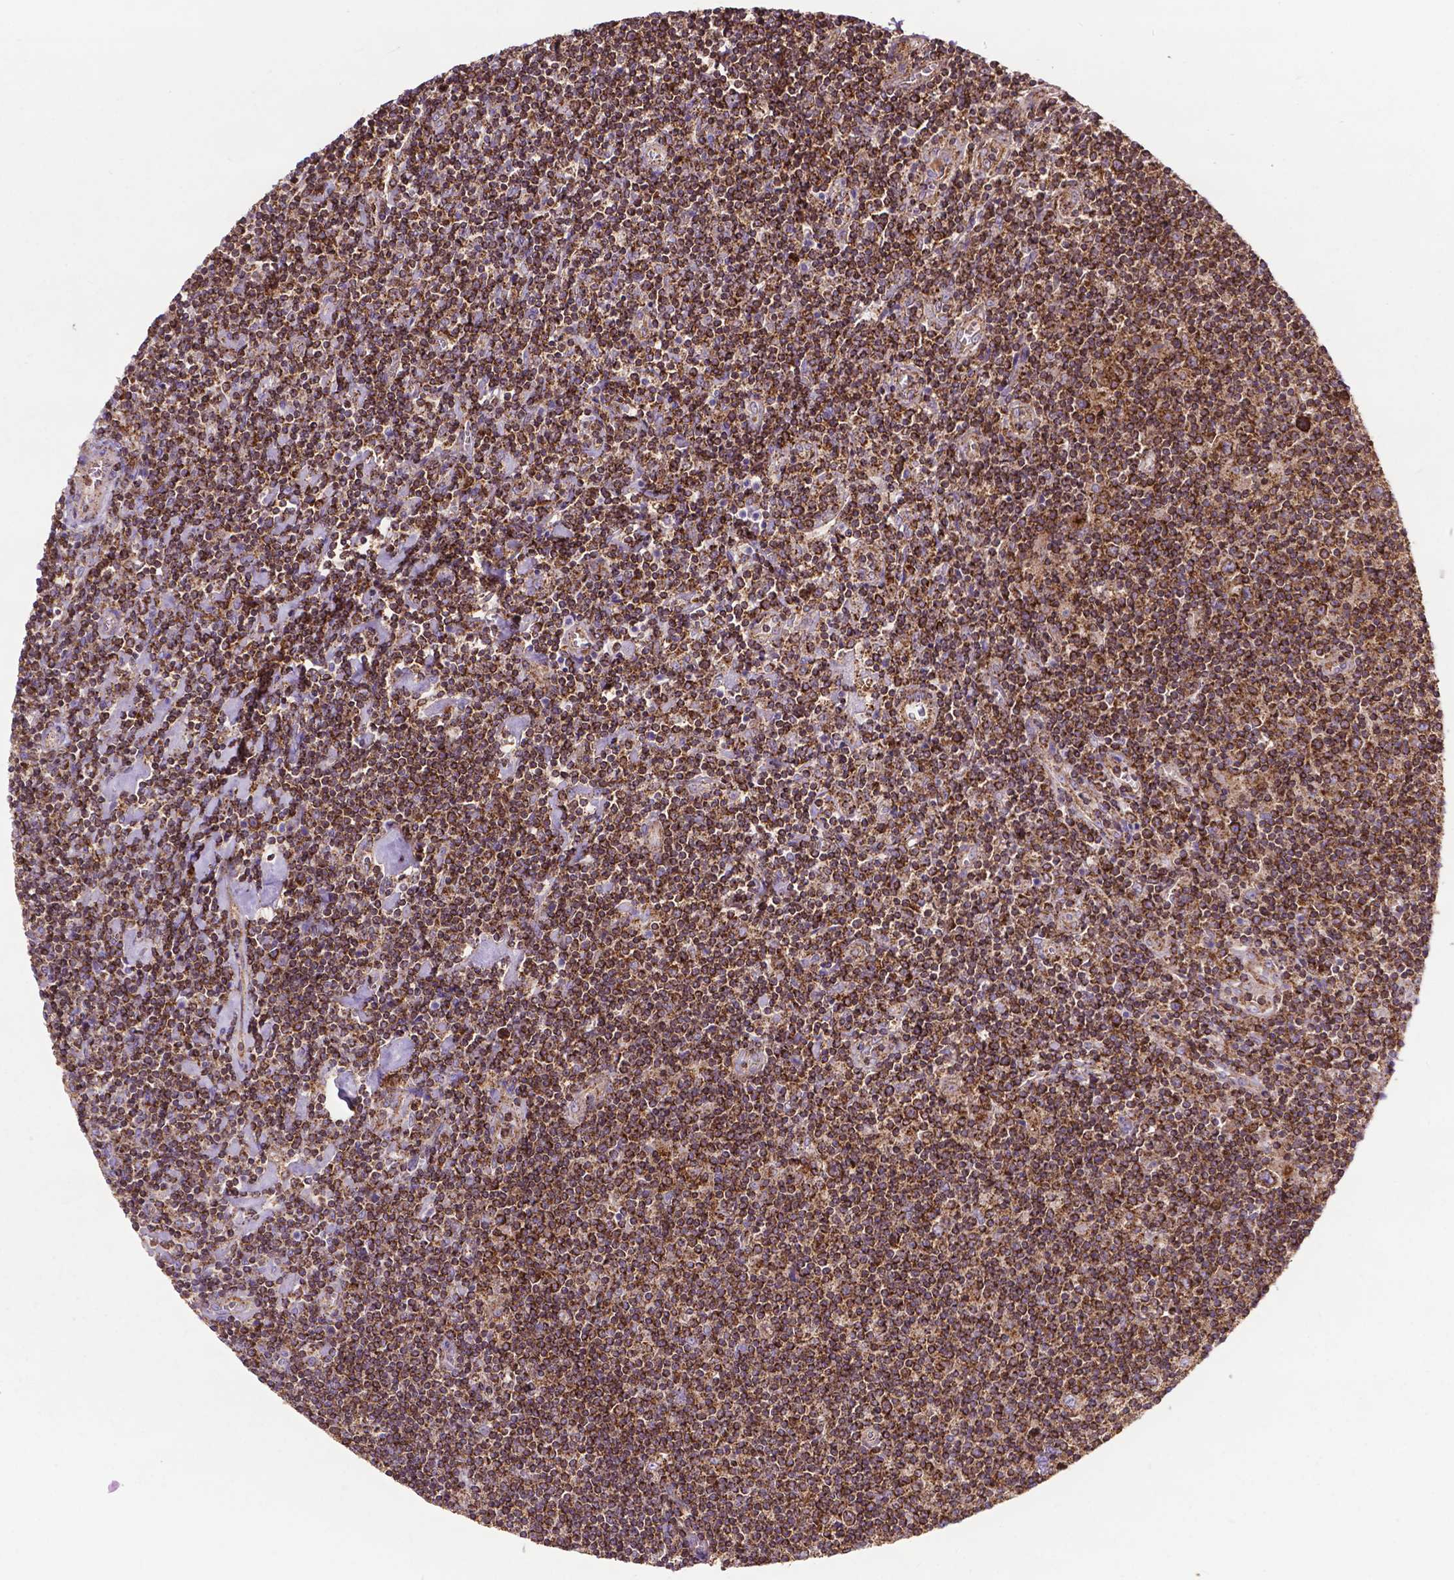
{"staining": {"intensity": "moderate", "quantity": ">75%", "location": "cytoplasmic/membranous"}, "tissue": "lymphoma", "cell_type": "Tumor cells", "image_type": "cancer", "snomed": [{"axis": "morphology", "description": "Hodgkin's disease, NOS"}, {"axis": "topography", "description": "Lymph node"}], "caption": "Lymphoma tissue shows moderate cytoplasmic/membranous expression in approximately >75% of tumor cells", "gene": "CHMP4A", "patient": {"sex": "male", "age": 40}}